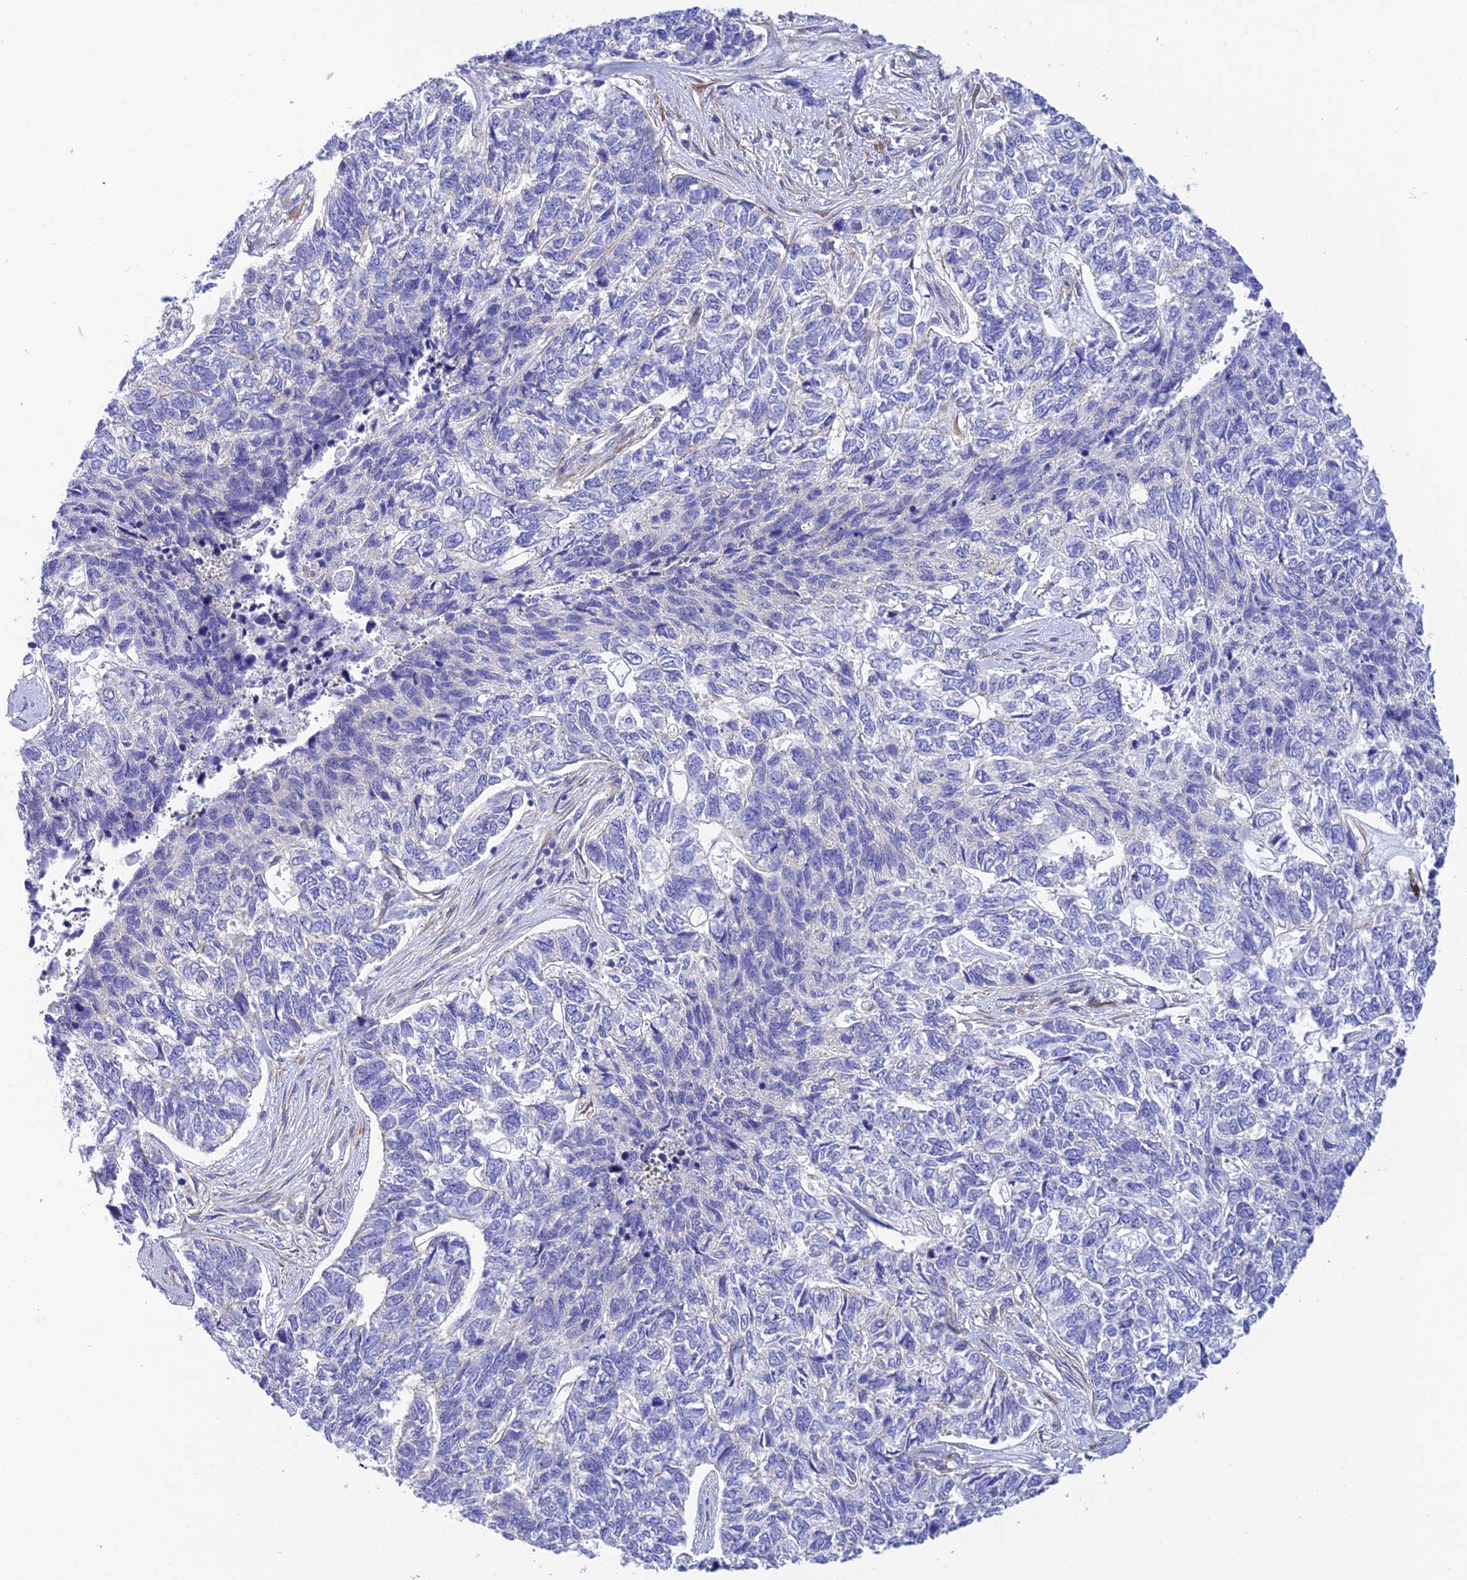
{"staining": {"intensity": "negative", "quantity": "none", "location": "none"}, "tissue": "skin cancer", "cell_type": "Tumor cells", "image_type": "cancer", "snomed": [{"axis": "morphology", "description": "Basal cell carcinoma"}, {"axis": "topography", "description": "Skin"}], "caption": "Immunohistochemical staining of human basal cell carcinoma (skin) demonstrates no significant positivity in tumor cells.", "gene": "ZDHHC16", "patient": {"sex": "female", "age": 65}}